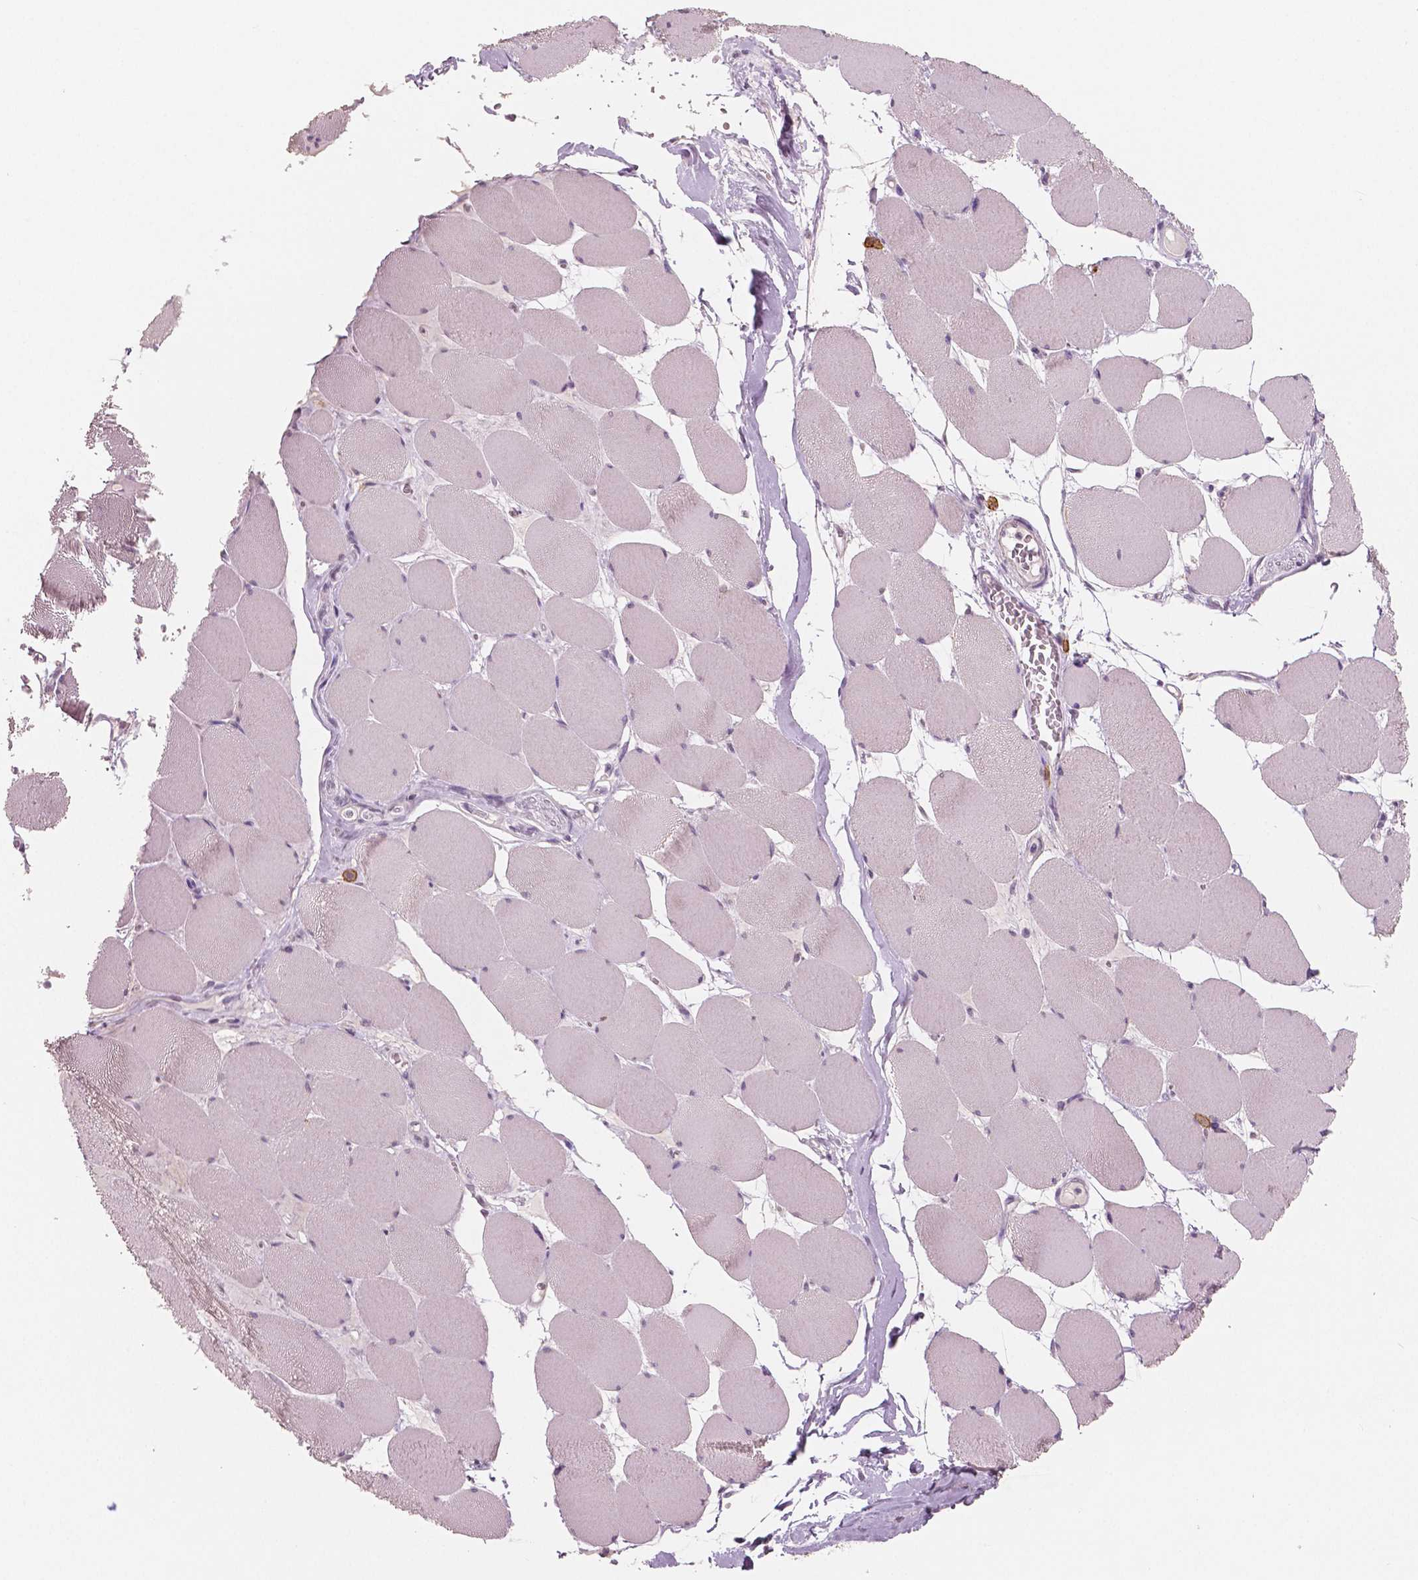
{"staining": {"intensity": "negative", "quantity": "none", "location": "none"}, "tissue": "skeletal muscle", "cell_type": "Myocytes", "image_type": "normal", "snomed": [{"axis": "morphology", "description": "Normal tissue, NOS"}, {"axis": "topography", "description": "Skeletal muscle"}], "caption": "Immunohistochemical staining of normal human skeletal muscle shows no significant staining in myocytes.", "gene": "KIT", "patient": {"sex": "female", "age": 75}}